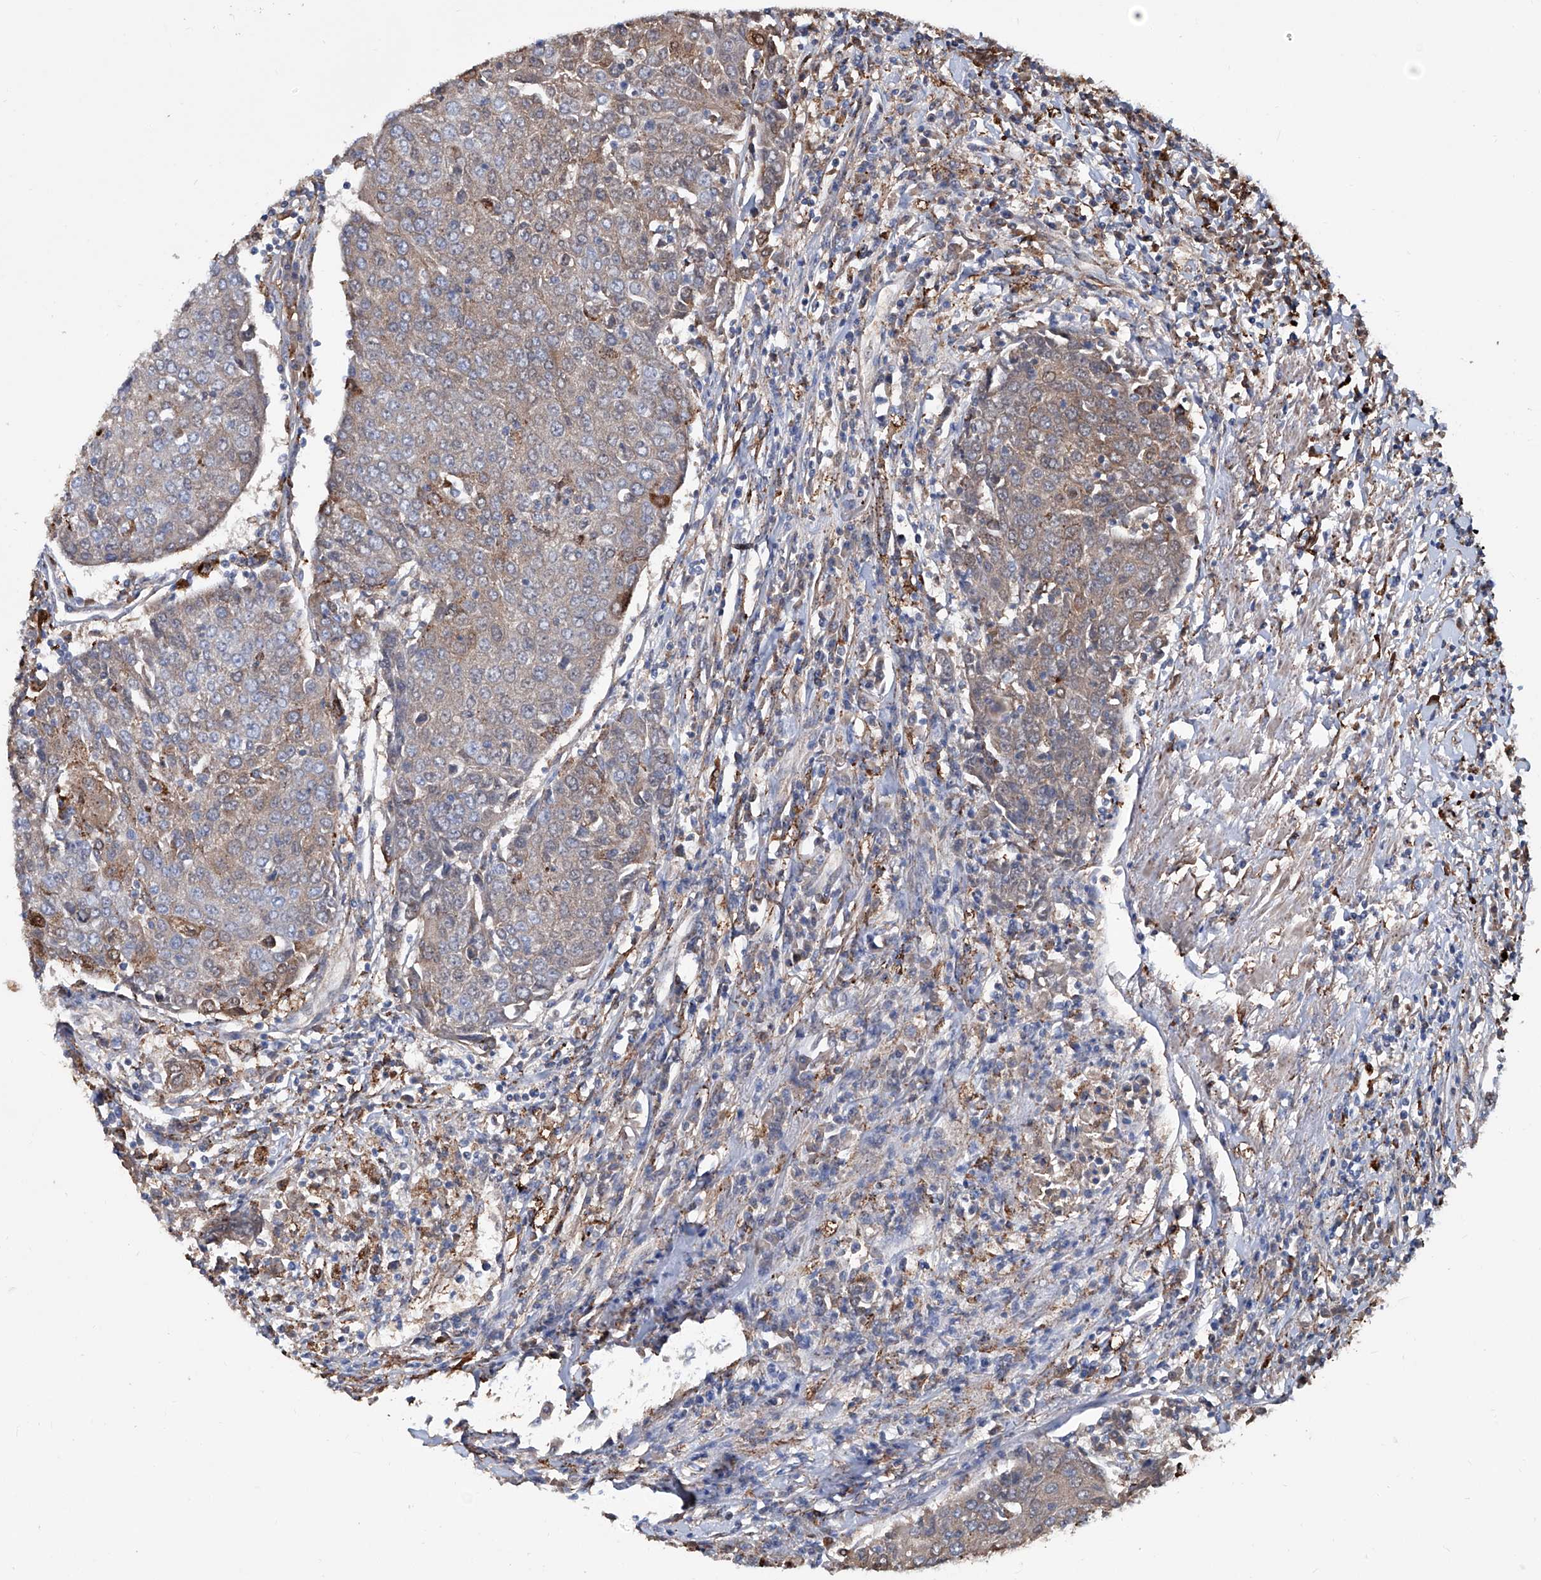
{"staining": {"intensity": "weak", "quantity": "25%-75%", "location": "cytoplasmic/membranous"}, "tissue": "urothelial cancer", "cell_type": "Tumor cells", "image_type": "cancer", "snomed": [{"axis": "morphology", "description": "Urothelial carcinoma, High grade"}, {"axis": "topography", "description": "Urinary bladder"}], "caption": "Urothelial carcinoma (high-grade) tissue shows weak cytoplasmic/membranous staining in about 25%-75% of tumor cells The staining was performed using DAB to visualize the protein expression in brown, while the nuclei were stained in blue with hematoxylin (Magnification: 20x).", "gene": "NHS", "patient": {"sex": "female", "age": 85}}